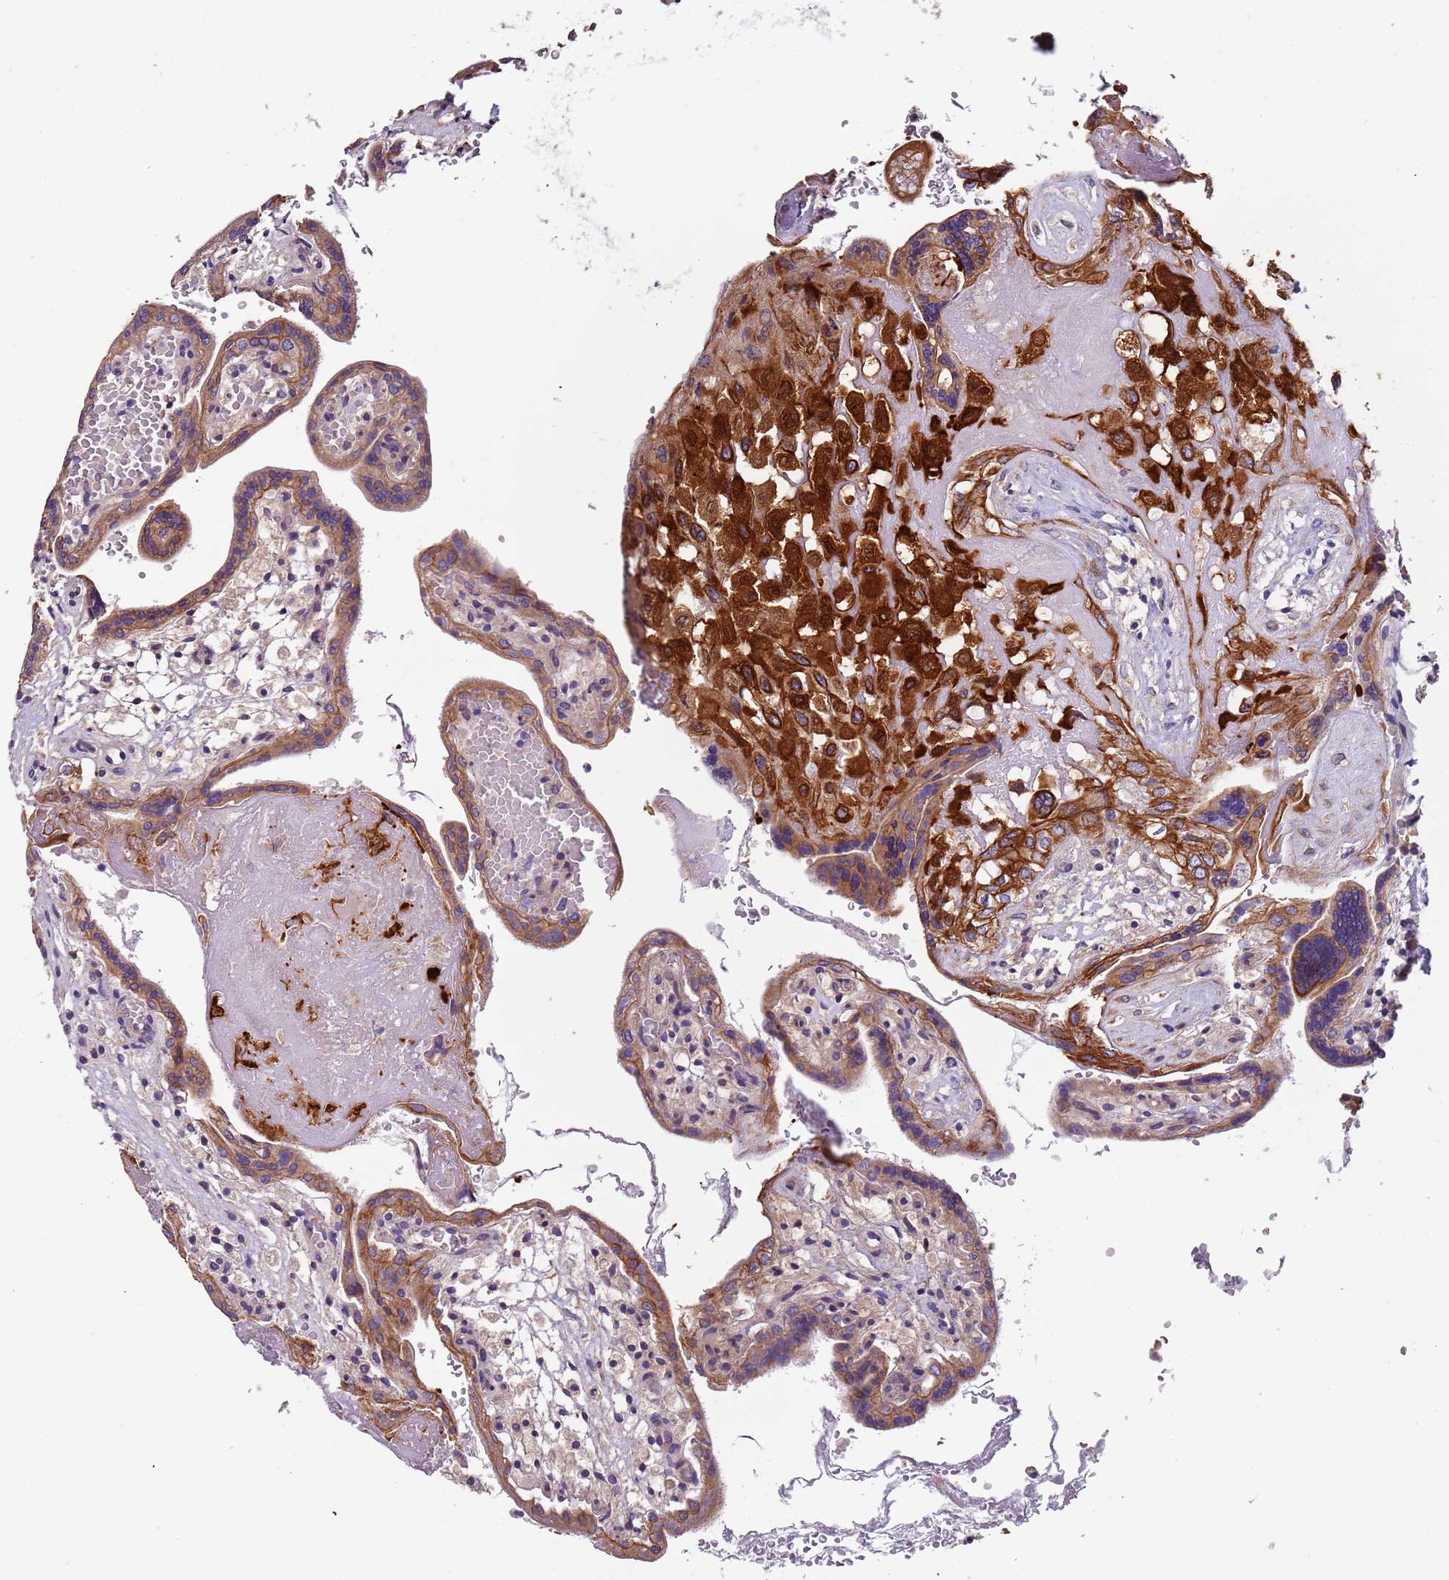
{"staining": {"intensity": "strong", "quantity": ">75%", "location": "cytoplasmic/membranous"}, "tissue": "placenta", "cell_type": "Decidual cells", "image_type": "normal", "snomed": [{"axis": "morphology", "description": "Normal tissue, NOS"}, {"axis": "topography", "description": "Placenta"}], "caption": "Immunohistochemical staining of benign human placenta demonstrates high levels of strong cytoplasmic/membranous staining in about >75% of decidual cells.", "gene": "LAMB4", "patient": {"sex": "female", "age": 37}}